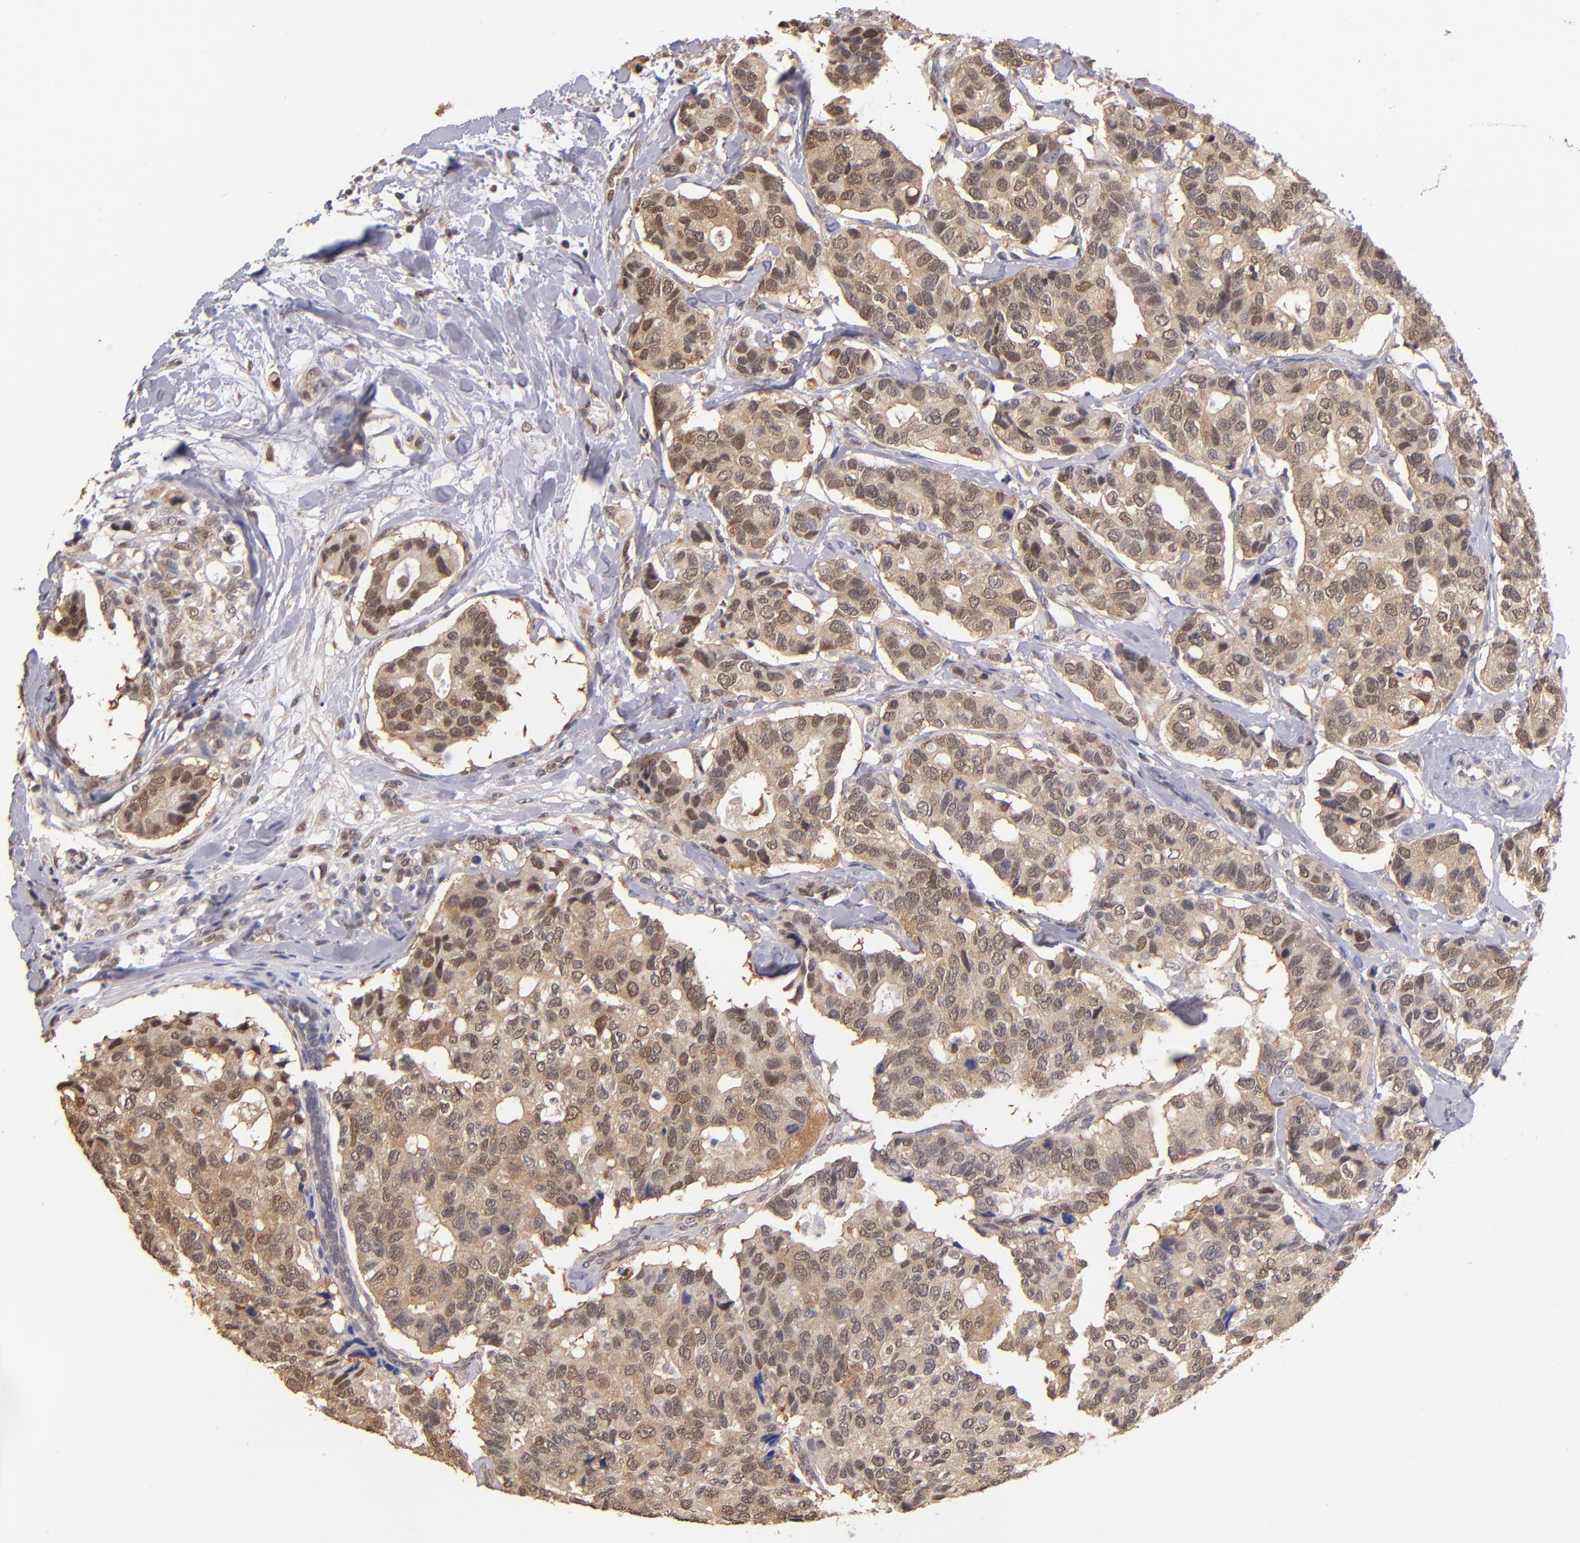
{"staining": {"intensity": "weak", "quantity": ">75%", "location": "cytoplasmic/membranous,nuclear"}, "tissue": "breast cancer", "cell_type": "Tumor cells", "image_type": "cancer", "snomed": [{"axis": "morphology", "description": "Duct carcinoma"}, {"axis": "topography", "description": "Breast"}], "caption": "Immunohistochemistry (IHC) (DAB (3,3'-diaminobenzidine)) staining of breast cancer shows weak cytoplasmic/membranous and nuclear protein positivity in about >75% of tumor cells.", "gene": "PSMD10", "patient": {"sex": "female", "age": 69}}